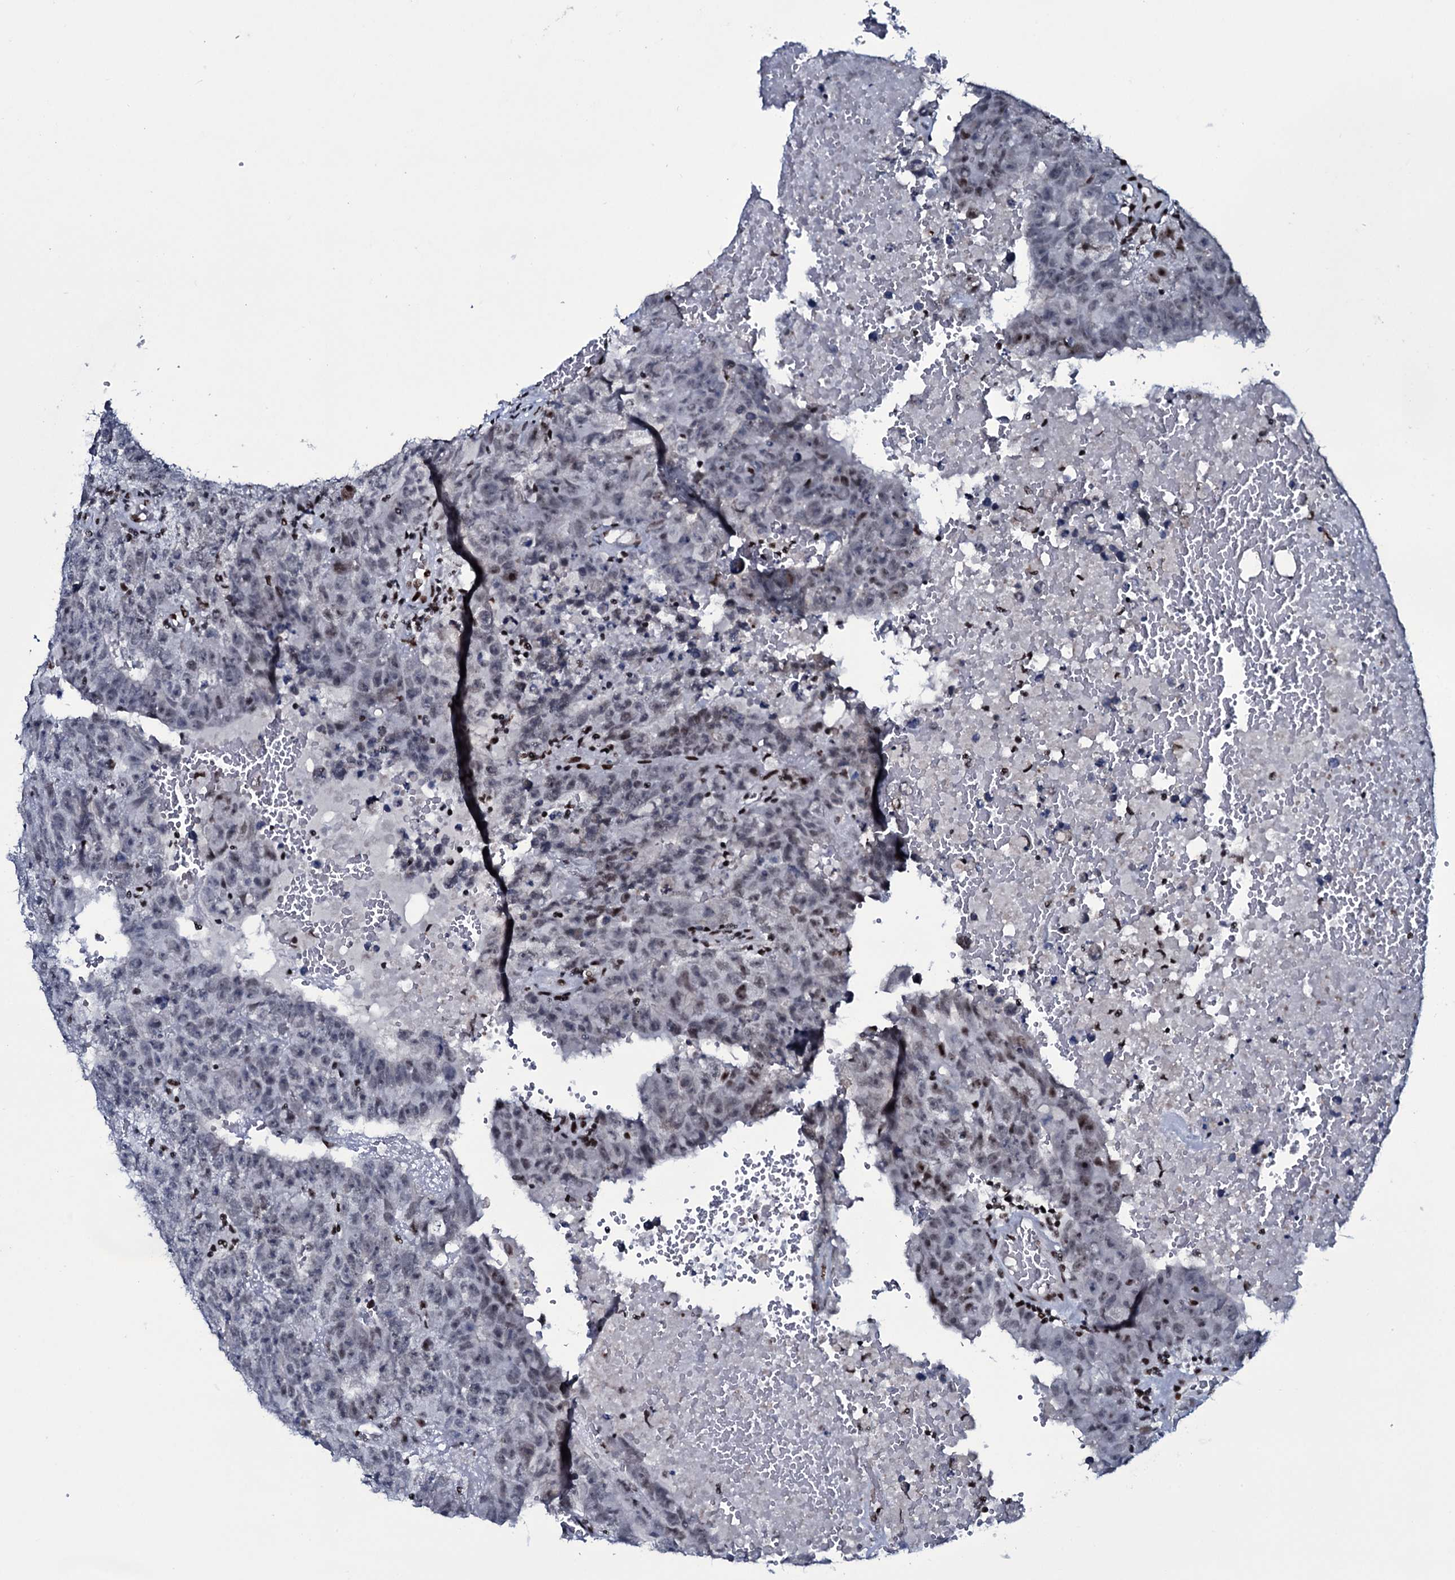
{"staining": {"intensity": "weak", "quantity": "<25%", "location": "nuclear"}, "tissue": "testis cancer", "cell_type": "Tumor cells", "image_type": "cancer", "snomed": [{"axis": "morphology", "description": "Carcinoma, Embryonal, NOS"}, {"axis": "topography", "description": "Testis"}], "caption": "The micrograph displays no significant positivity in tumor cells of embryonal carcinoma (testis). Brightfield microscopy of immunohistochemistry stained with DAB (brown) and hematoxylin (blue), captured at high magnification.", "gene": "ZMIZ2", "patient": {"sex": "male", "age": 25}}